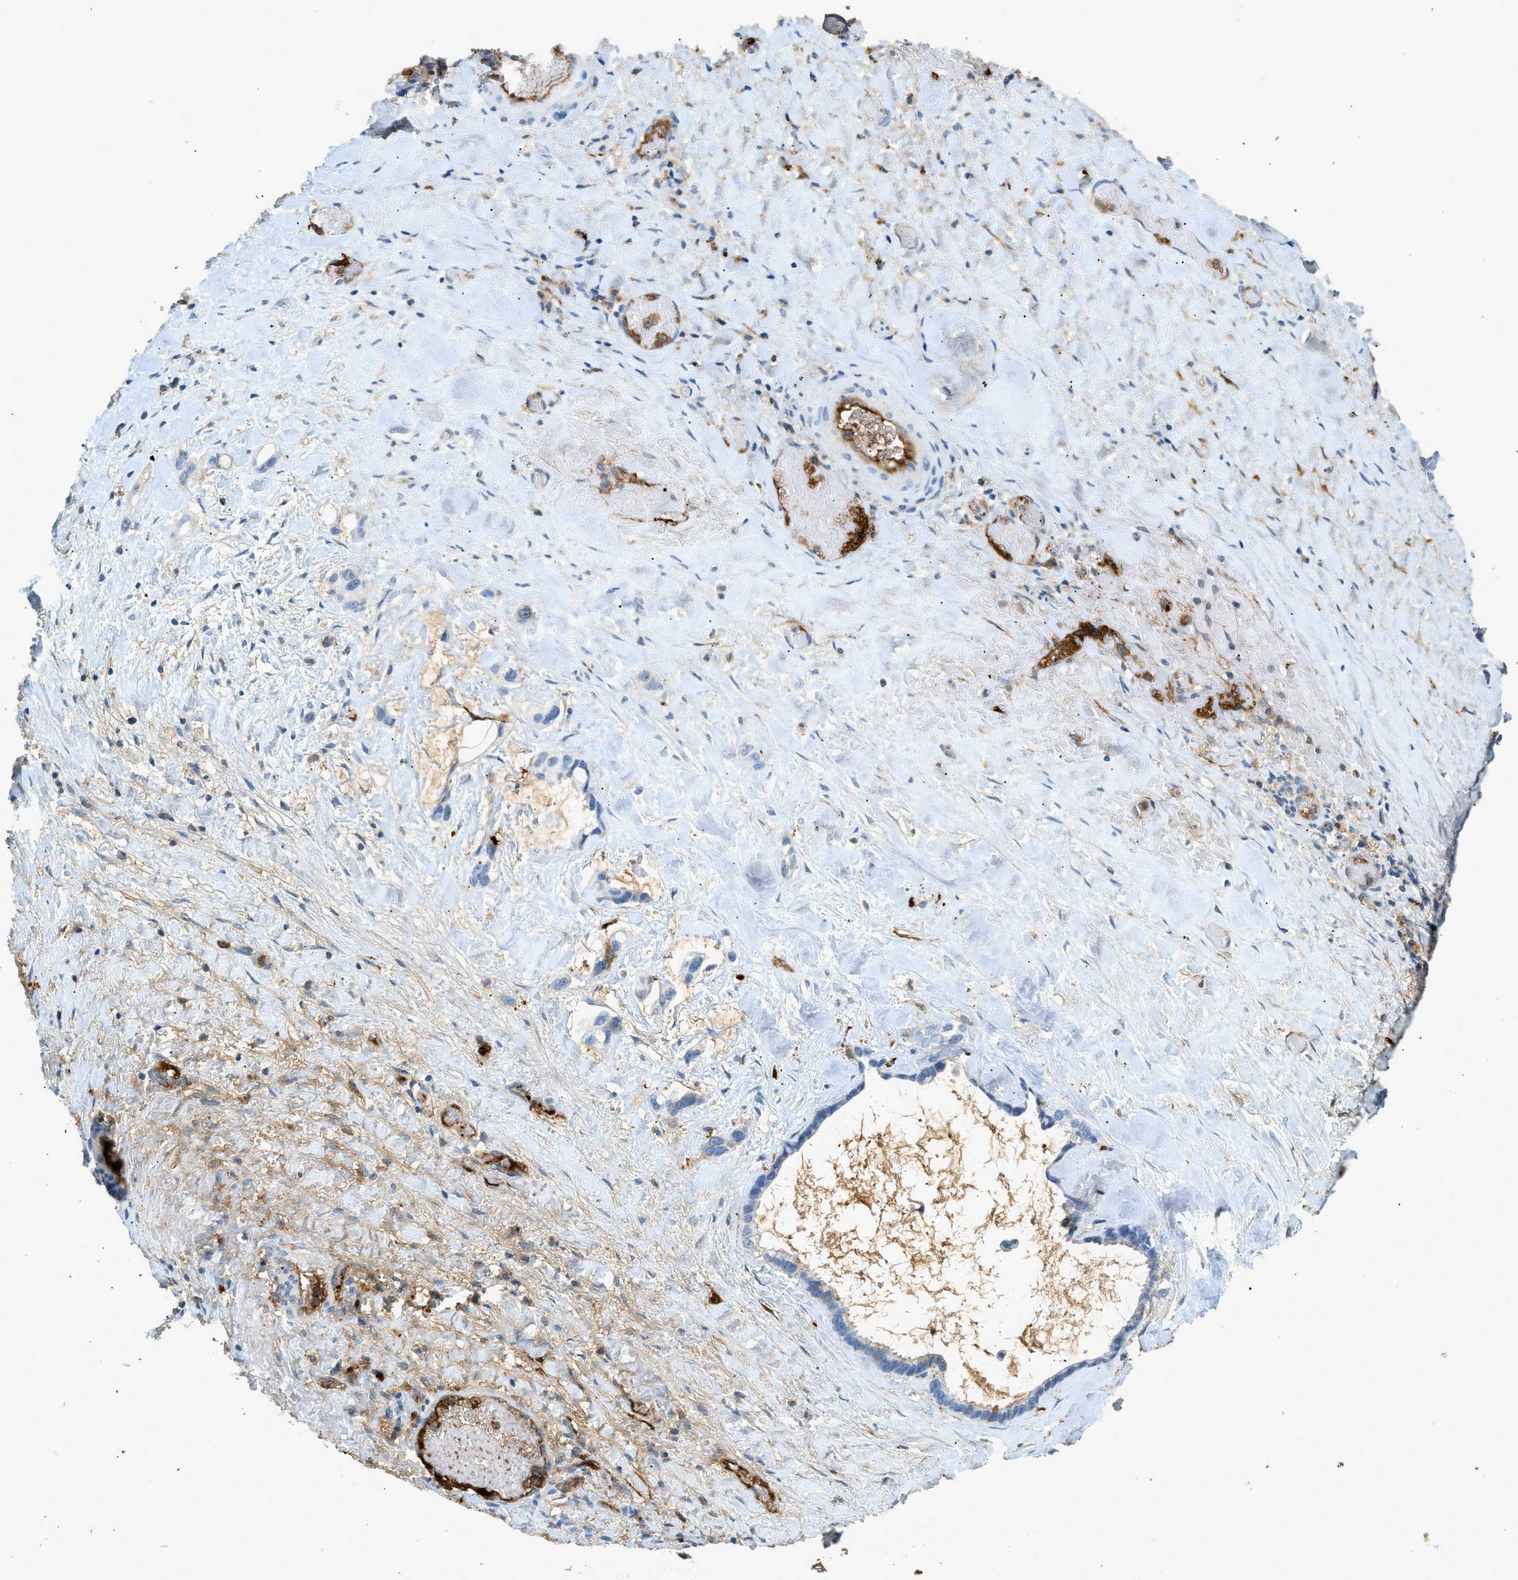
{"staining": {"intensity": "weak", "quantity": "<25%", "location": "cytoplasmic/membranous"}, "tissue": "liver cancer", "cell_type": "Tumor cells", "image_type": "cancer", "snomed": [{"axis": "morphology", "description": "Cholangiocarcinoma"}, {"axis": "topography", "description": "Liver"}], "caption": "Tumor cells show no significant expression in cholangiocarcinoma (liver).", "gene": "F2", "patient": {"sex": "female", "age": 65}}